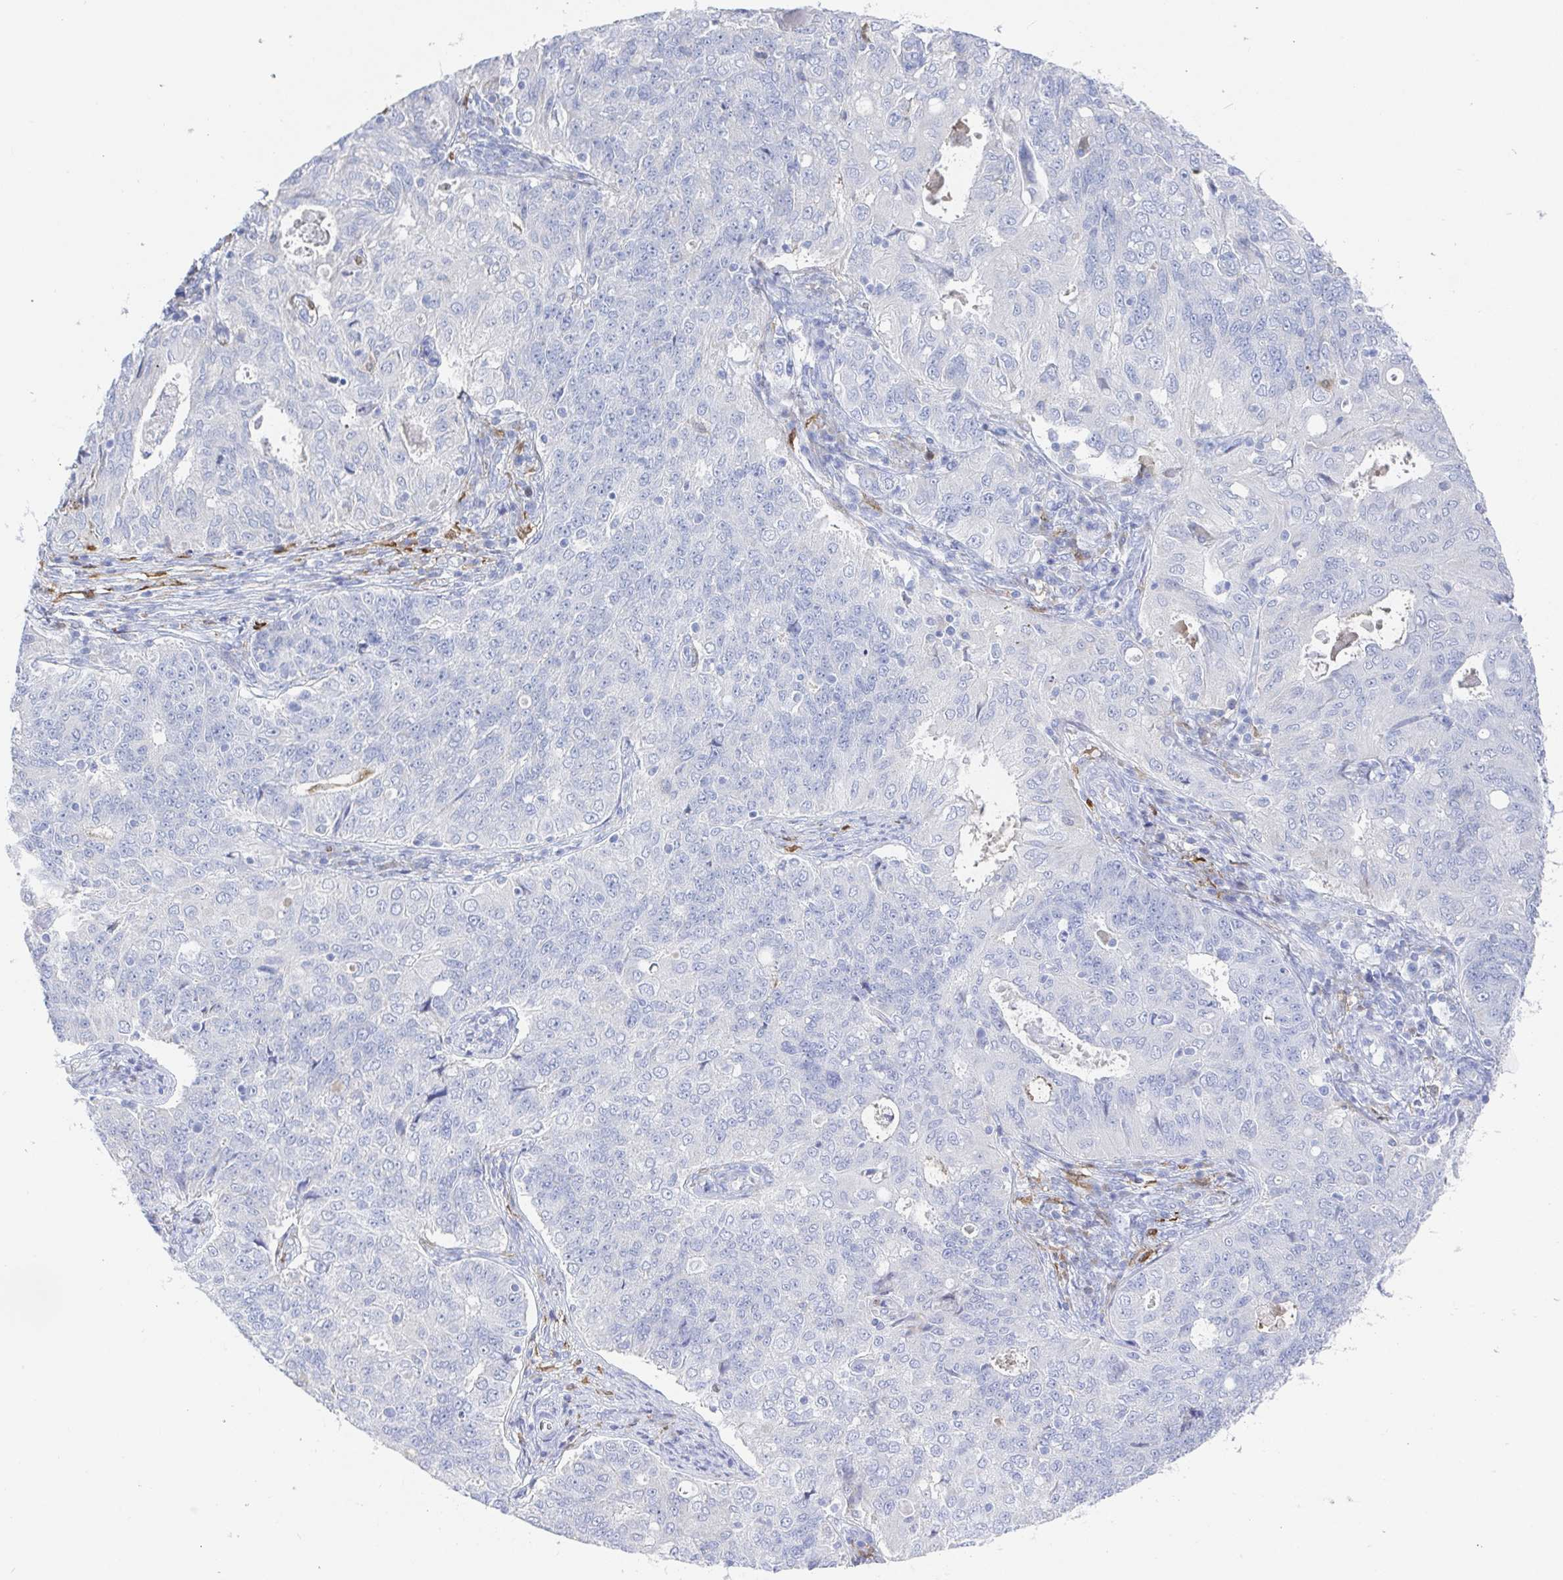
{"staining": {"intensity": "negative", "quantity": "none", "location": "none"}, "tissue": "endometrial cancer", "cell_type": "Tumor cells", "image_type": "cancer", "snomed": [{"axis": "morphology", "description": "Adenocarcinoma, NOS"}, {"axis": "topography", "description": "Endometrium"}], "caption": "IHC micrograph of adenocarcinoma (endometrial) stained for a protein (brown), which exhibits no expression in tumor cells.", "gene": "OR2A4", "patient": {"sex": "female", "age": 43}}